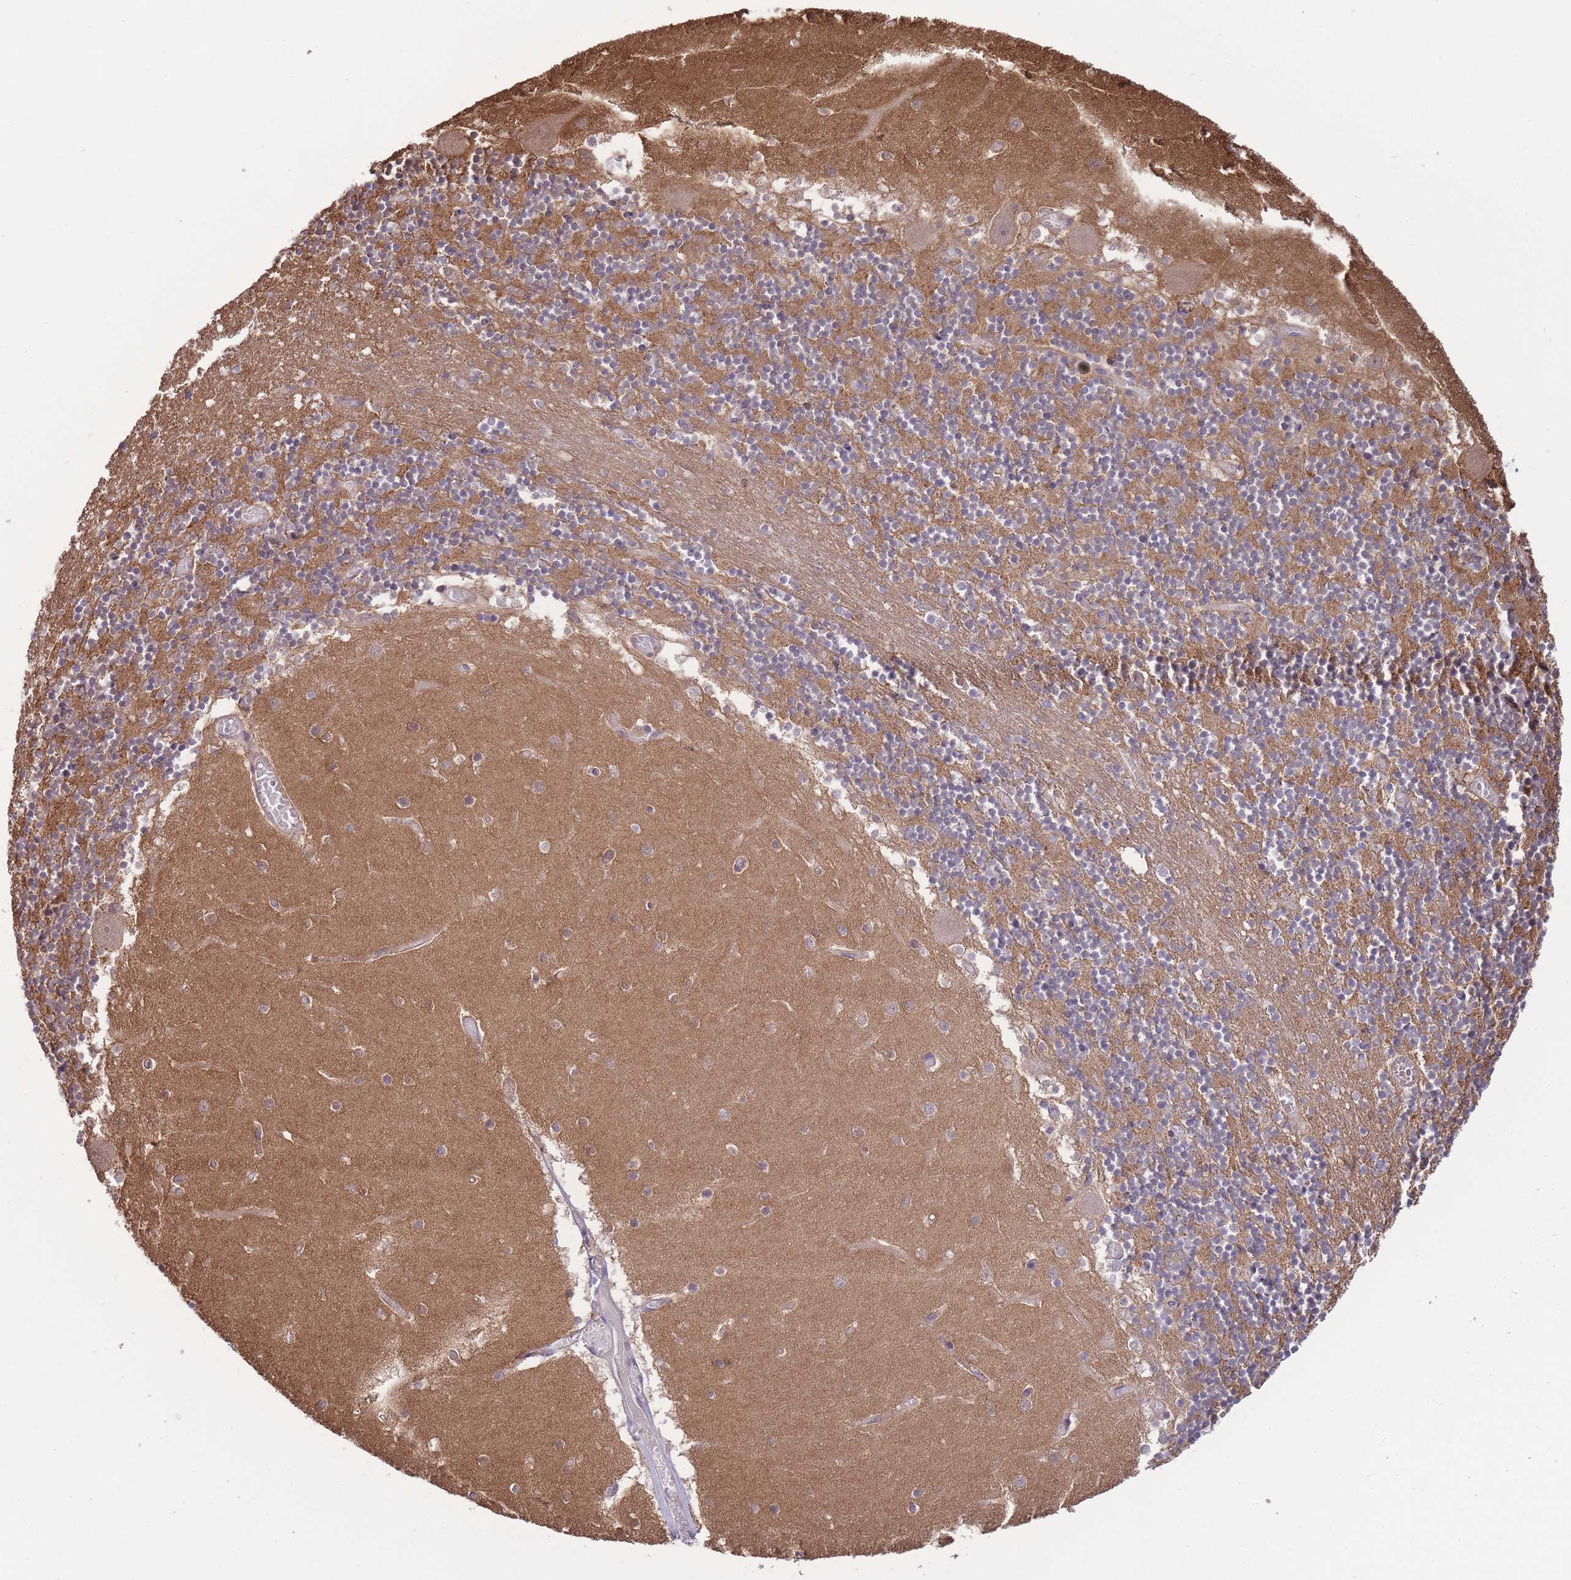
{"staining": {"intensity": "moderate", "quantity": "25%-75%", "location": "cytoplasmic/membranous"}, "tissue": "cerebellum", "cell_type": "Cells in granular layer", "image_type": "normal", "snomed": [{"axis": "morphology", "description": "Normal tissue, NOS"}, {"axis": "topography", "description": "Cerebellum"}], "caption": "An immunohistochemistry (IHC) micrograph of unremarkable tissue is shown. Protein staining in brown highlights moderate cytoplasmic/membranous positivity in cerebellum within cells in granular layer.", "gene": "ZNF304", "patient": {"sex": "female", "age": 28}}